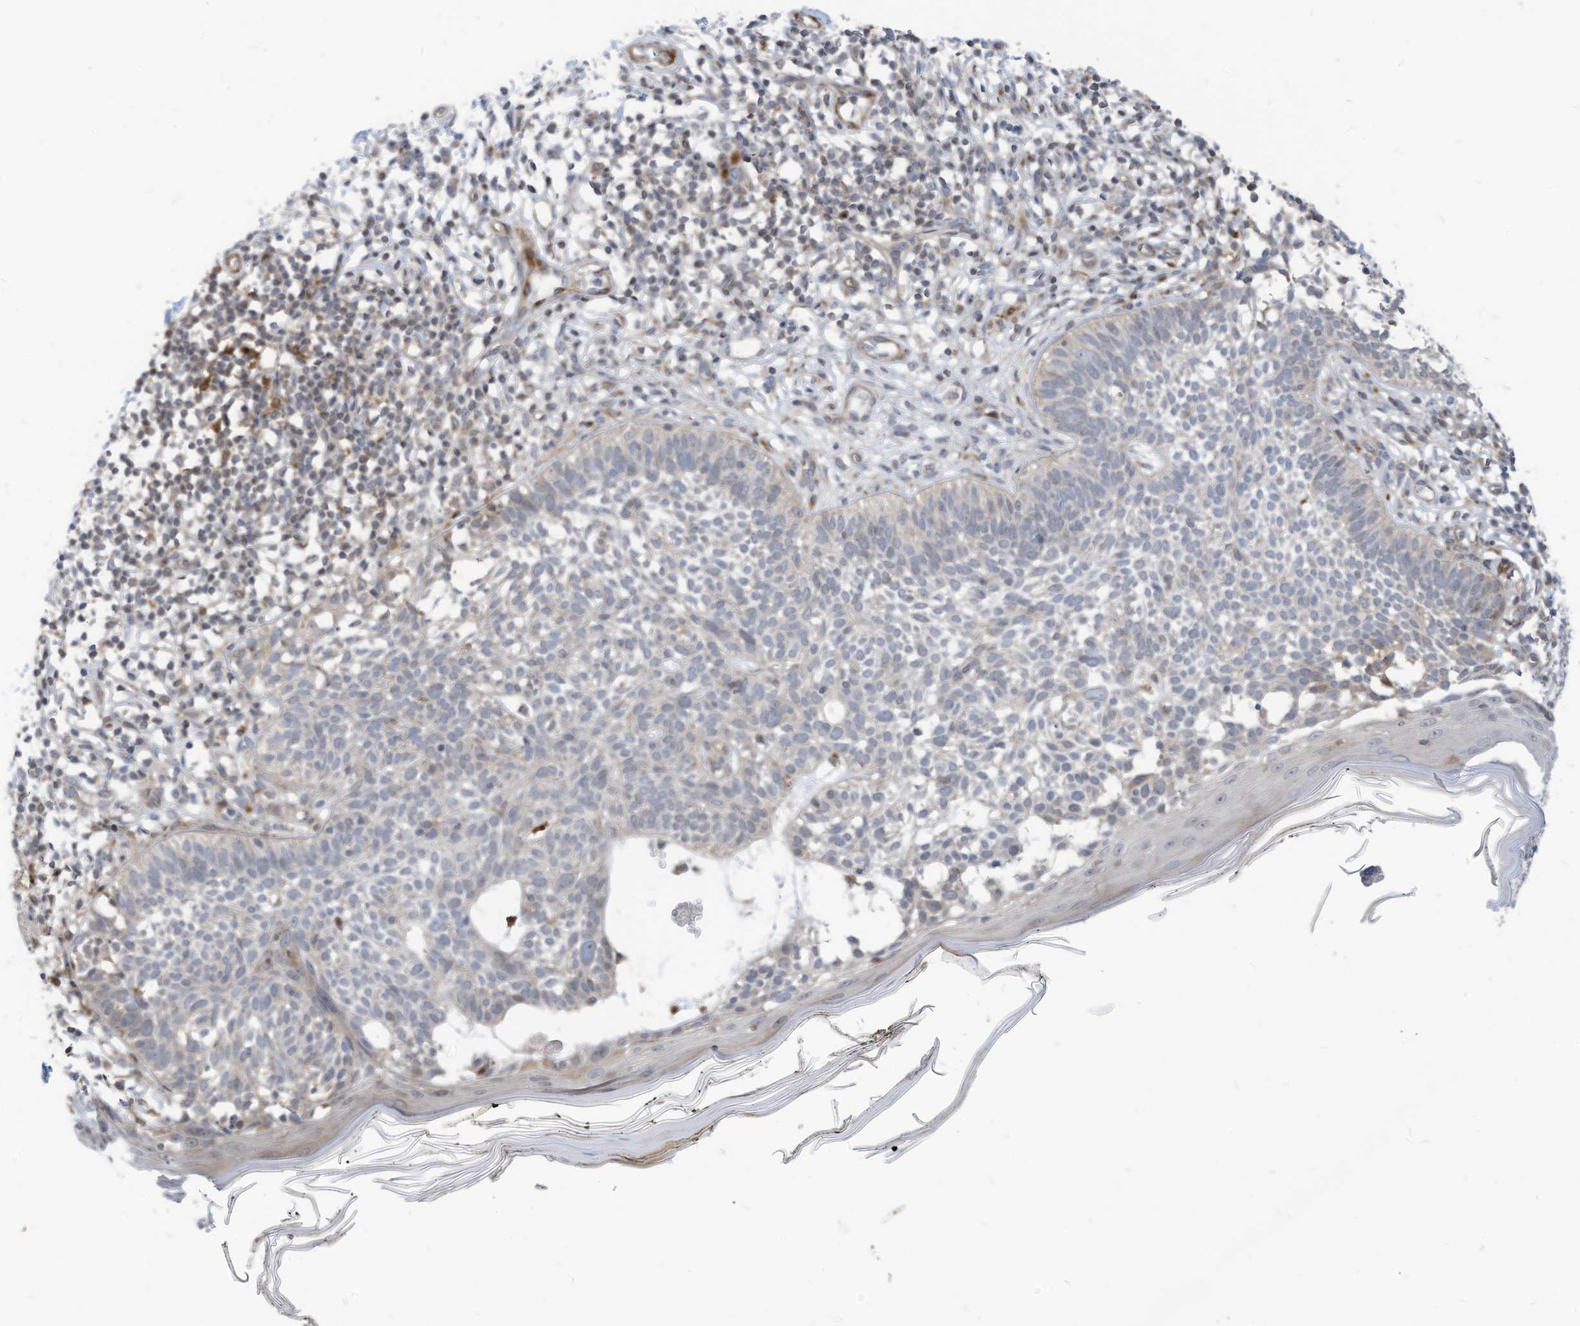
{"staining": {"intensity": "weak", "quantity": "<25%", "location": "cytoplasmic/membranous"}, "tissue": "skin cancer", "cell_type": "Tumor cells", "image_type": "cancer", "snomed": [{"axis": "morphology", "description": "Basal cell carcinoma"}, {"axis": "topography", "description": "Skin"}], "caption": "A high-resolution micrograph shows immunohistochemistry (IHC) staining of skin basal cell carcinoma, which reveals no significant positivity in tumor cells.", "gene": "GPATCH3", "patient": {"sex": "female", "age": 64}}